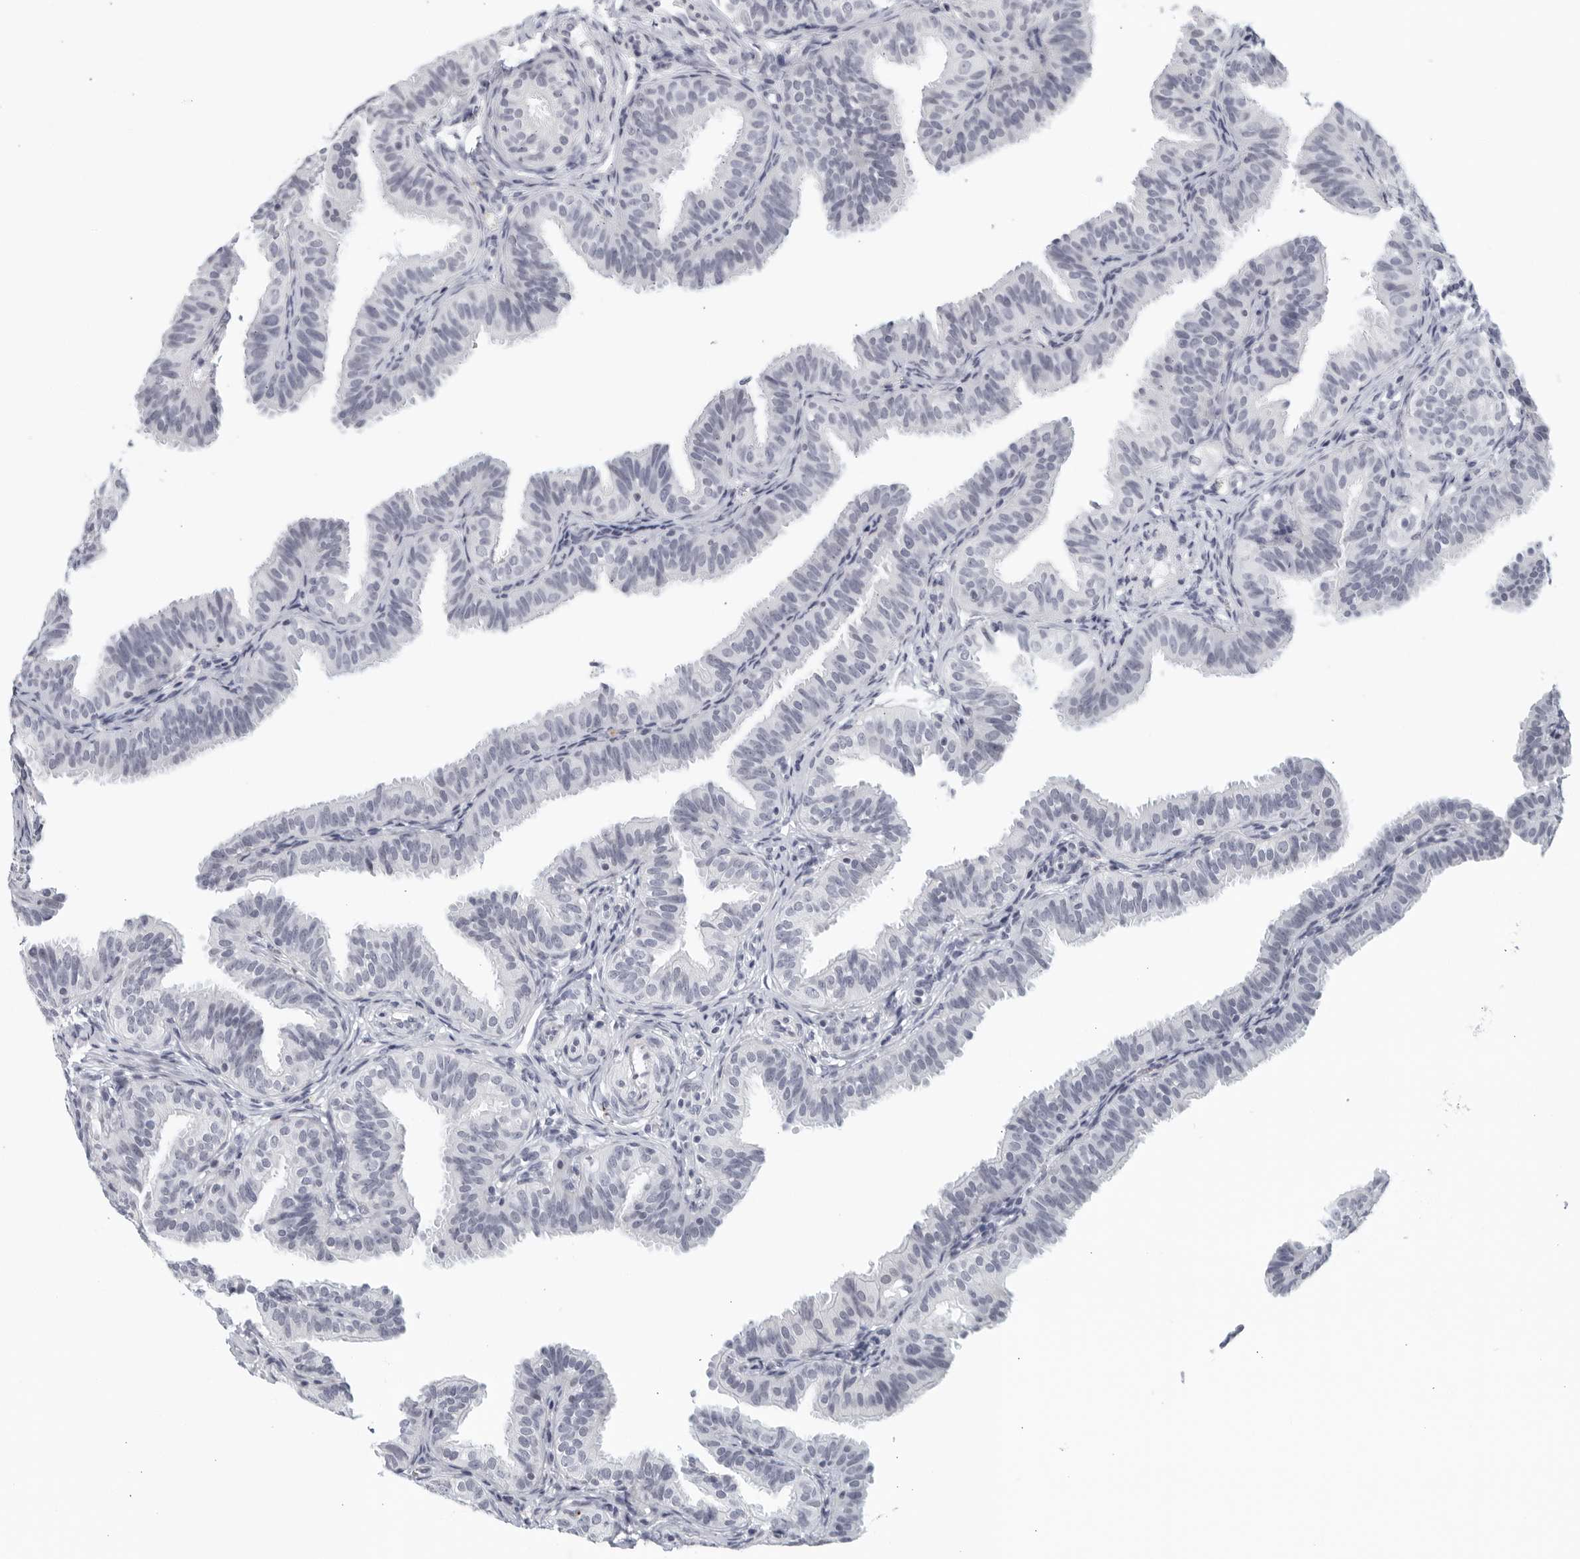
{"staining": {"intensity": "negative", "quantity": "none", "location": "none"}, "tissue": "fallopian tube", "cell_type": "Glandular cells", "image_type": "normal", "snomed": [{"axis": "morphology", "description": "Normal tissue, NOS"}, {"axis": "topography", "description": "Fallopian tube"}], "caption": "Immunohistochemistry image of unremarkable fallopian tube: human fallopian tube stained with DAB demonstrates no significant protein staining in glandular cells.", "gene": "KLK7", "patient": {"sex": "female", "age": 35}}